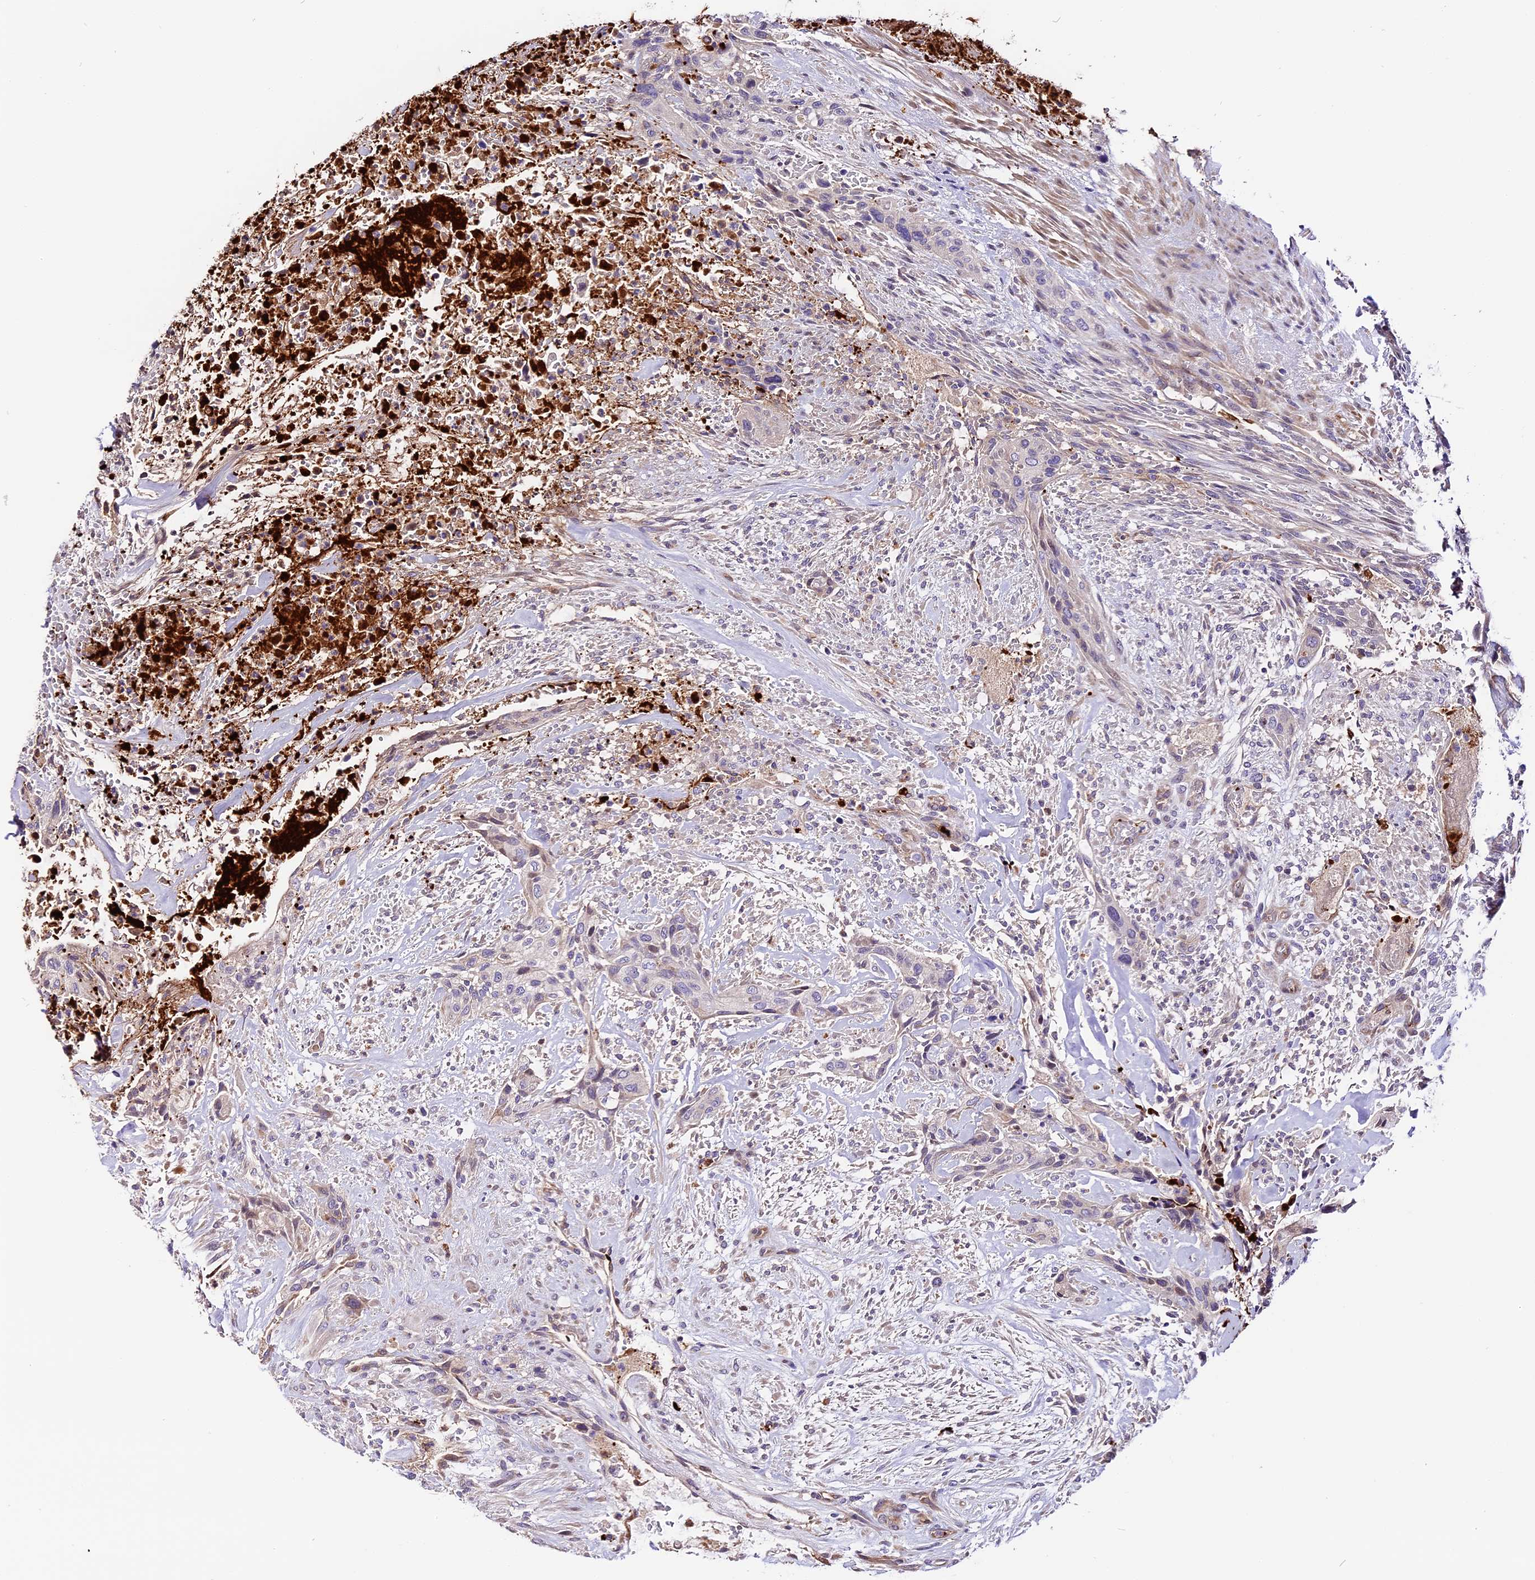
{"staining": {"intensity": "negative", "quantity": "none", "location": "none"}, "tissue": "urothelial cancer", "cell_type": "Tumor cells", "image_type": "cancer", "snomed": [{"axis": "morphology", "description": "Urothelial carcinoma, High grade"}, {"axis": "topography", "description": "Urinary bladder"}], "caption": "DAB (3,3'-diaminobenzidine) immunohistochemical staining of human high-grade urothelial carcinoma reveals no significant expression in tumor cells.", "gene": "MAP3K7CL", "patient": {"sex": "male", "age": 35}}